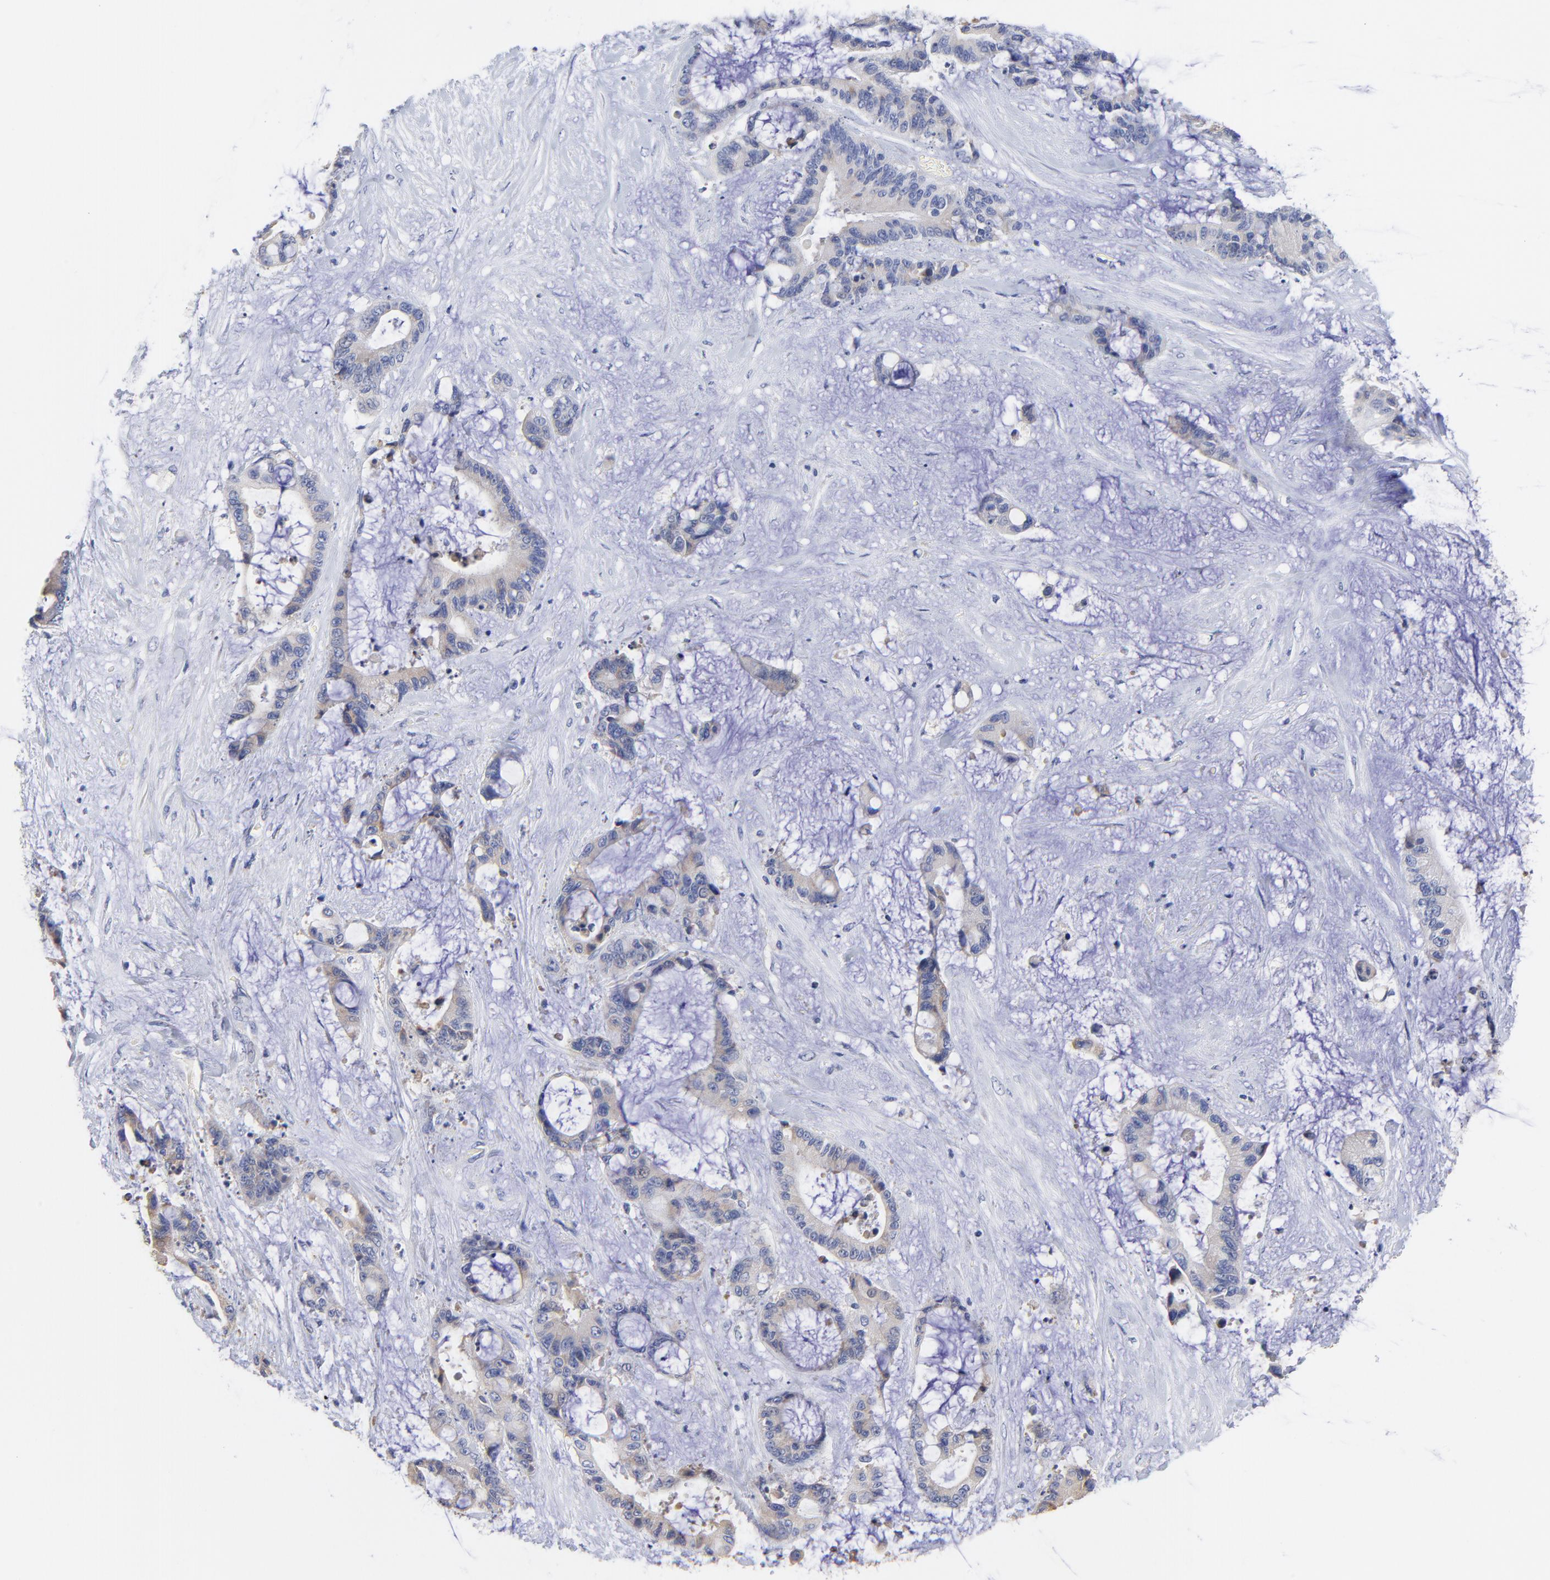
{"staining": {"intensity": "moderate", "quantity": ">75%", "location": "cytoplasmic/membranous"}, "tissue": "liver cancer", "cell_type": "Tumor cells", "image_type": "cancer", "snomed": [{"axis": "morphology", "description": "Cholangiocarcinoma"}, {"axis": "topography", "description": "Liver"}], "caption": "Liver cancer (cholangiocarcinoma) was stained to show a protein in brown. There is medium levels of moderate cytoplasmic/membranous expression in approximately >75% of tumor cells.", "gene": "LAX1", "patient": {"sex": "female", "age": 73}}